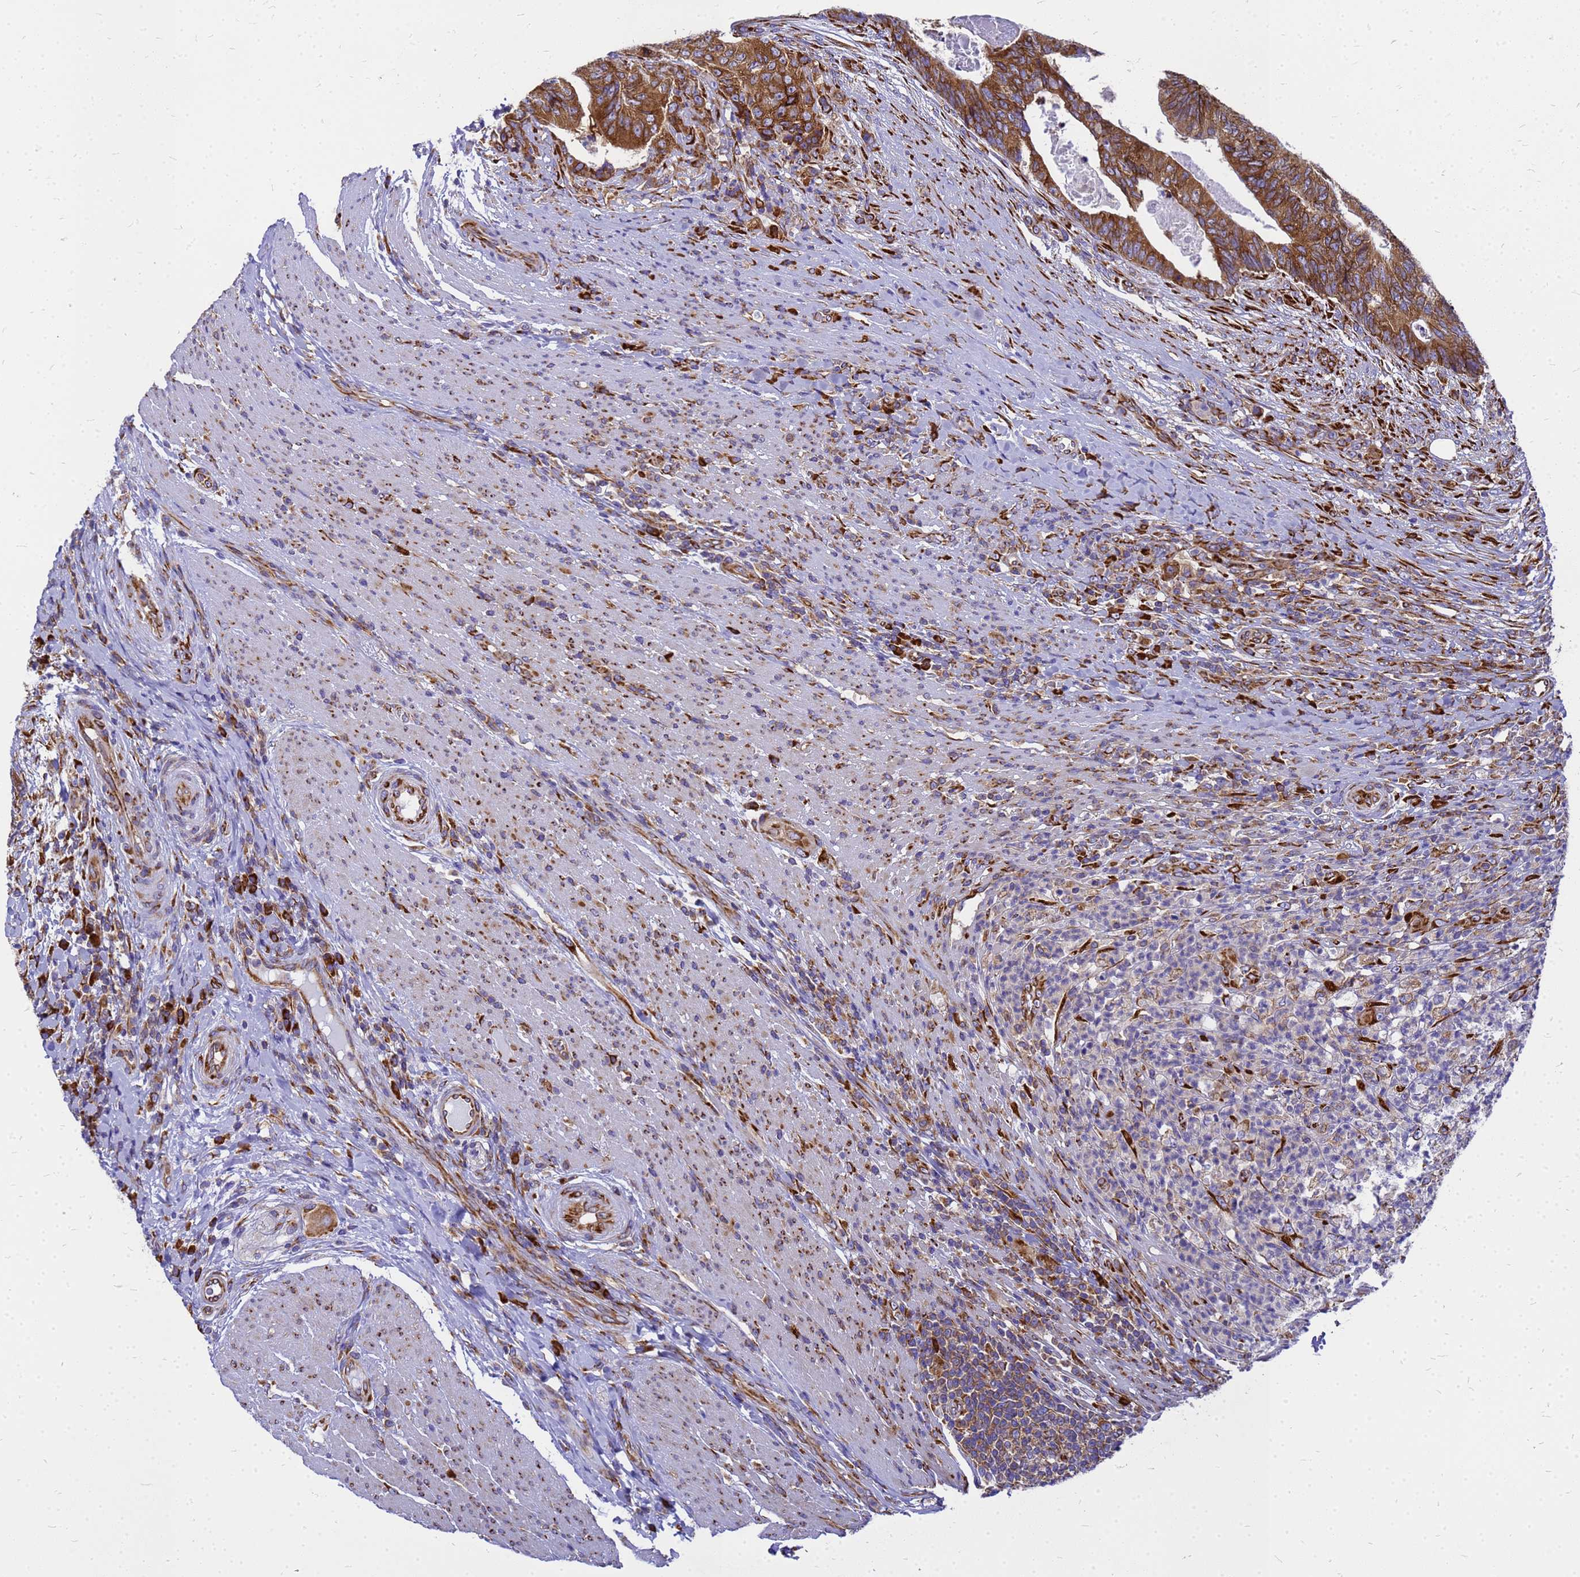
{"staining": {"intensity": "strong", "quantity": ">75%", "location": "cytoplasmic/membranous"}, "tissue": "colorectal cancer", "cell_type": "Tumor cells", "image_type": "cancer", "snomed": [{"axis": "morphology", "description": "Adenocarcinoma, NOS"}, {"axis": "topography", "description": "Colon"}], "caption": "This is an image of IHC staining of colorectal cancer, which shows strong positivity in the cytoplasmic/membranous of tumor cells.", "gene": "EEF1D", "patient": {"sex": "female", "age": 67}}